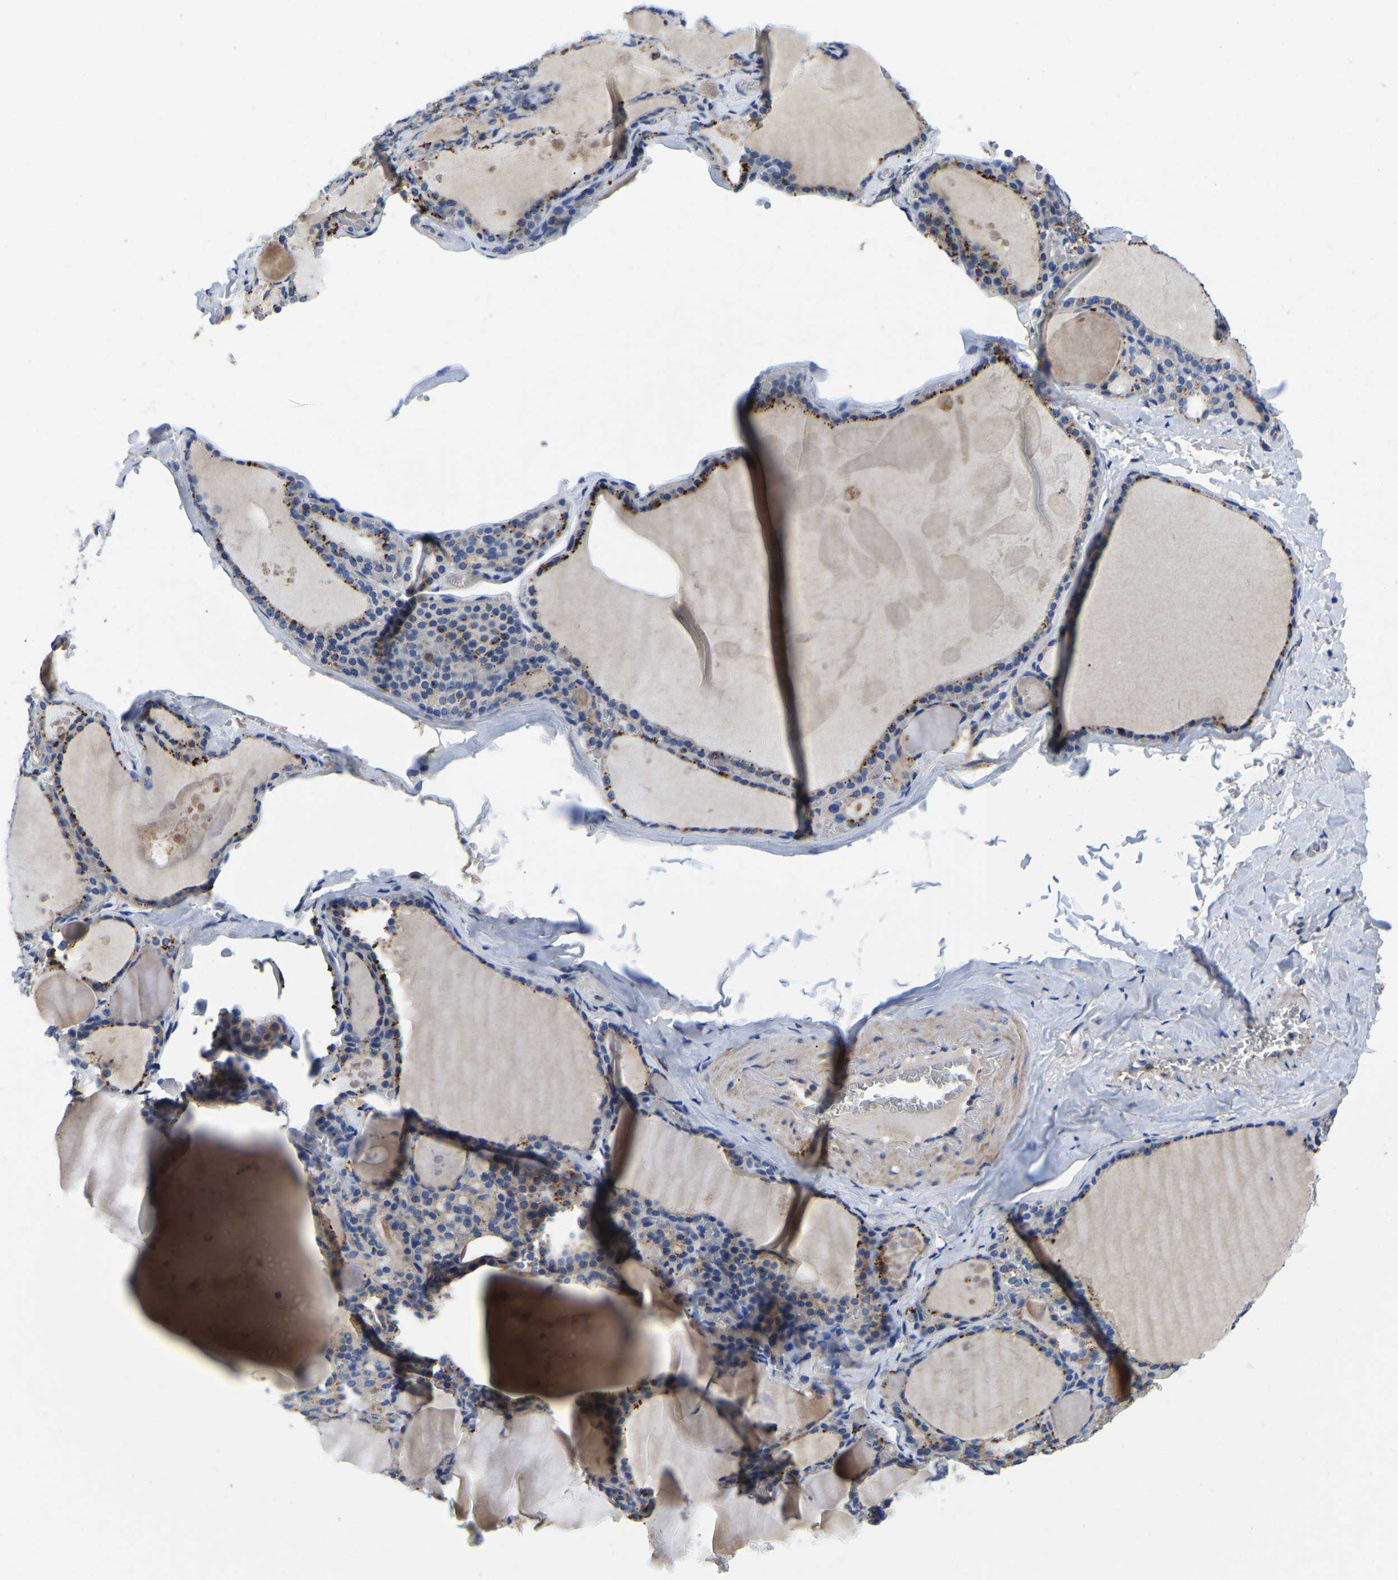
{"staining": {"intensity": "weak", "quantity": ">75%", "location": "cytoplasmic/membranous"}, "tissue": "thyroid gland", "cell_type": "Glandular cells", "image_type": "normal", "snomed": [{"axis": "morphology", "description": "Normal tissue, NOS"}, {"axis": "topography", "description": "Thyroid gland"}], "caption": "Immunohistochemical staining of normal thyroid gland demonstrates >75% levels of weak cytoplasmic/membranous protein staining in approximately >75% of glandular cells. (DAB IHC, brown staining for protein, blue staining for nuclei).", "gene": "STAT2", "patient": {"sex": "male", "age": 56}}